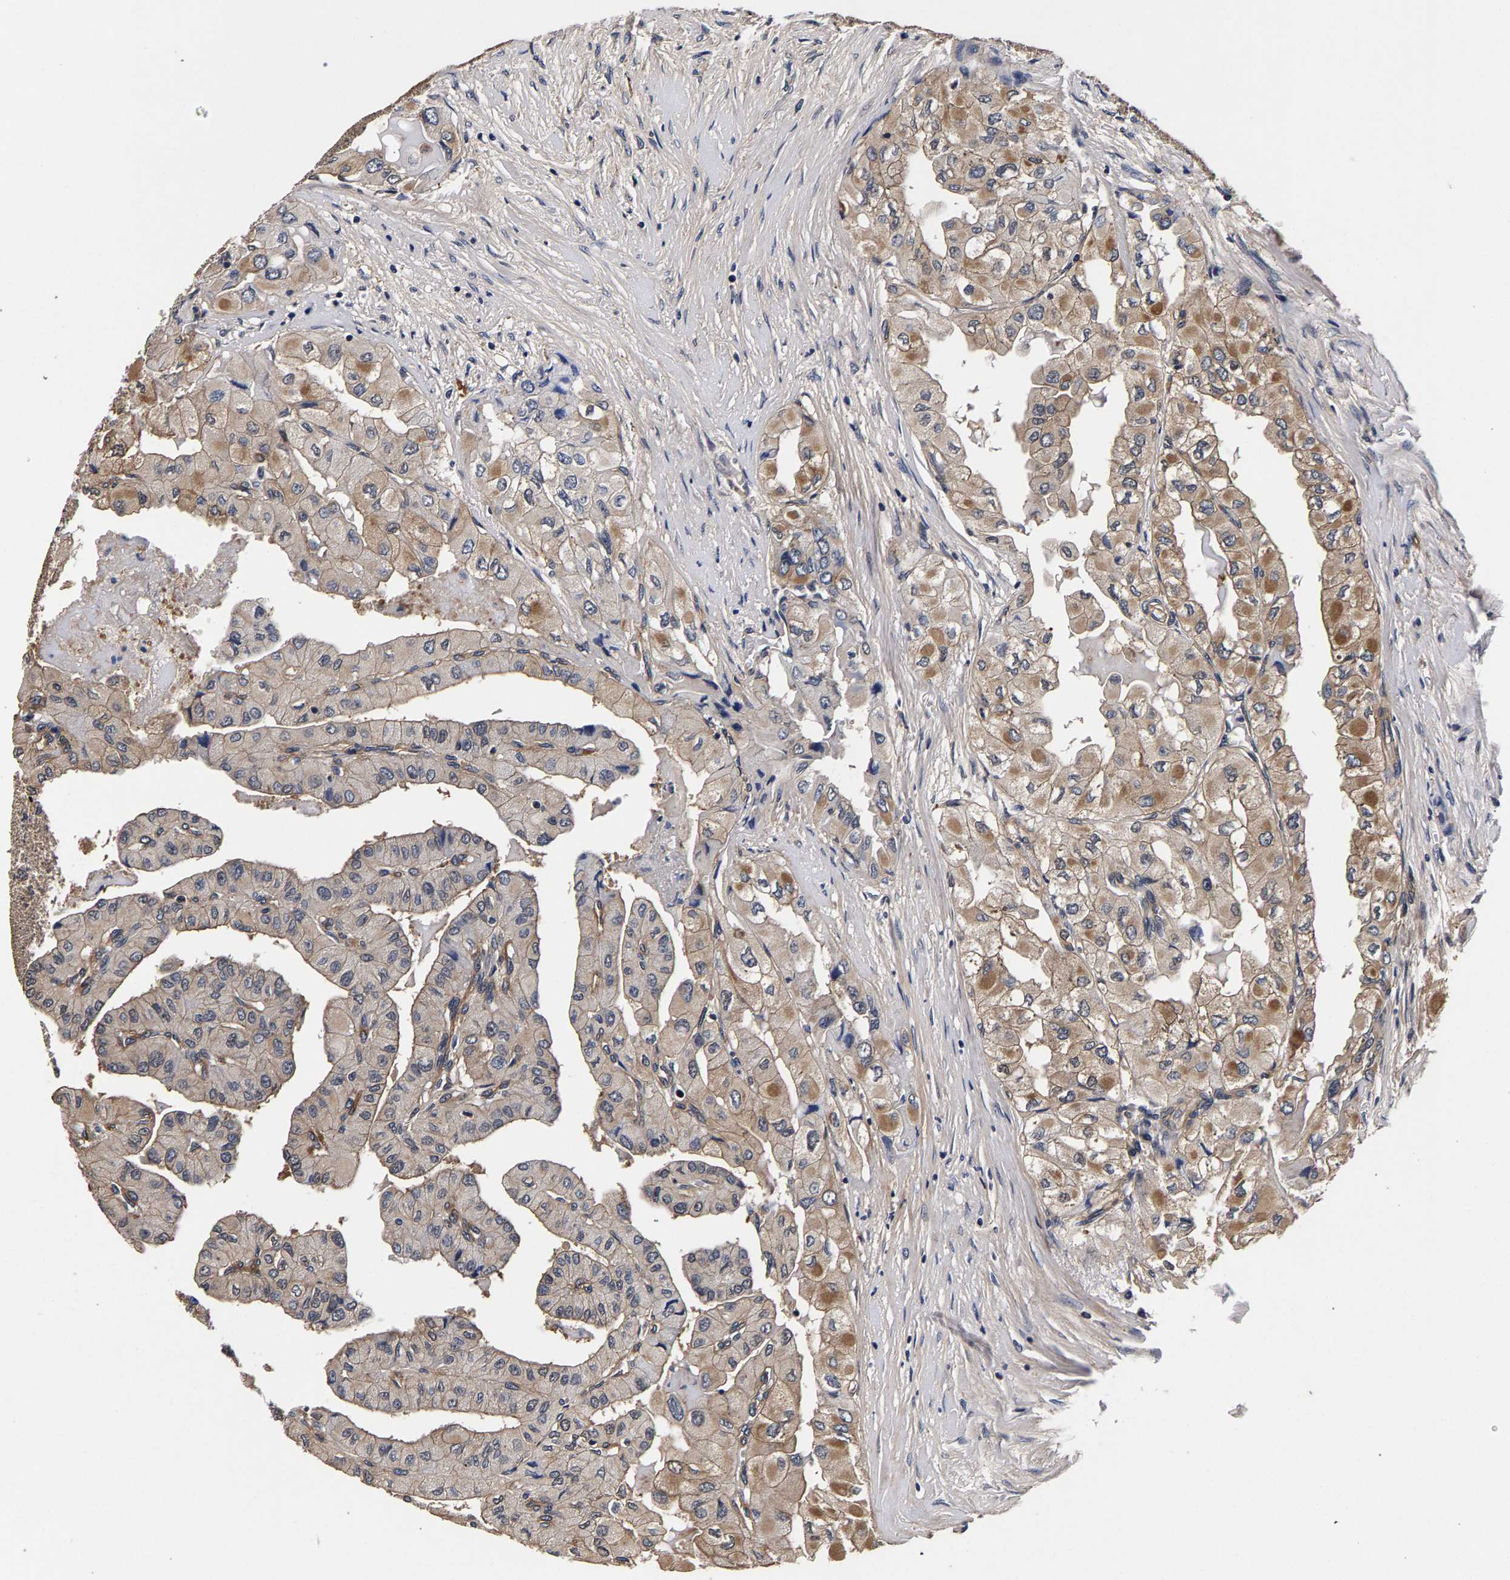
{"staining": {"intensity": "moderate", "quantity": ">75%", "location": "cytoplasmic/membranous"}, "tissue": "thyroid cancer", "cell_type": "Tumor cells", "image_type": "cancer", "snomed": [{"axis": "morphology", "description": "Papillary adenocarcinoma, NOS"}, {"axis": "topography", "description": "Thyroid gland"}], "caption": "Thyroid papillary adenocarcinoma stained with DAB (3,3'-diaminobenzidine) IHC demonstrates medium levels of moderate cytoplasmic/membranous positivity in approximately >75% of tumor cells.", "gene": "MARCHF7", "patient": {"sex": "female", "age": 59}}